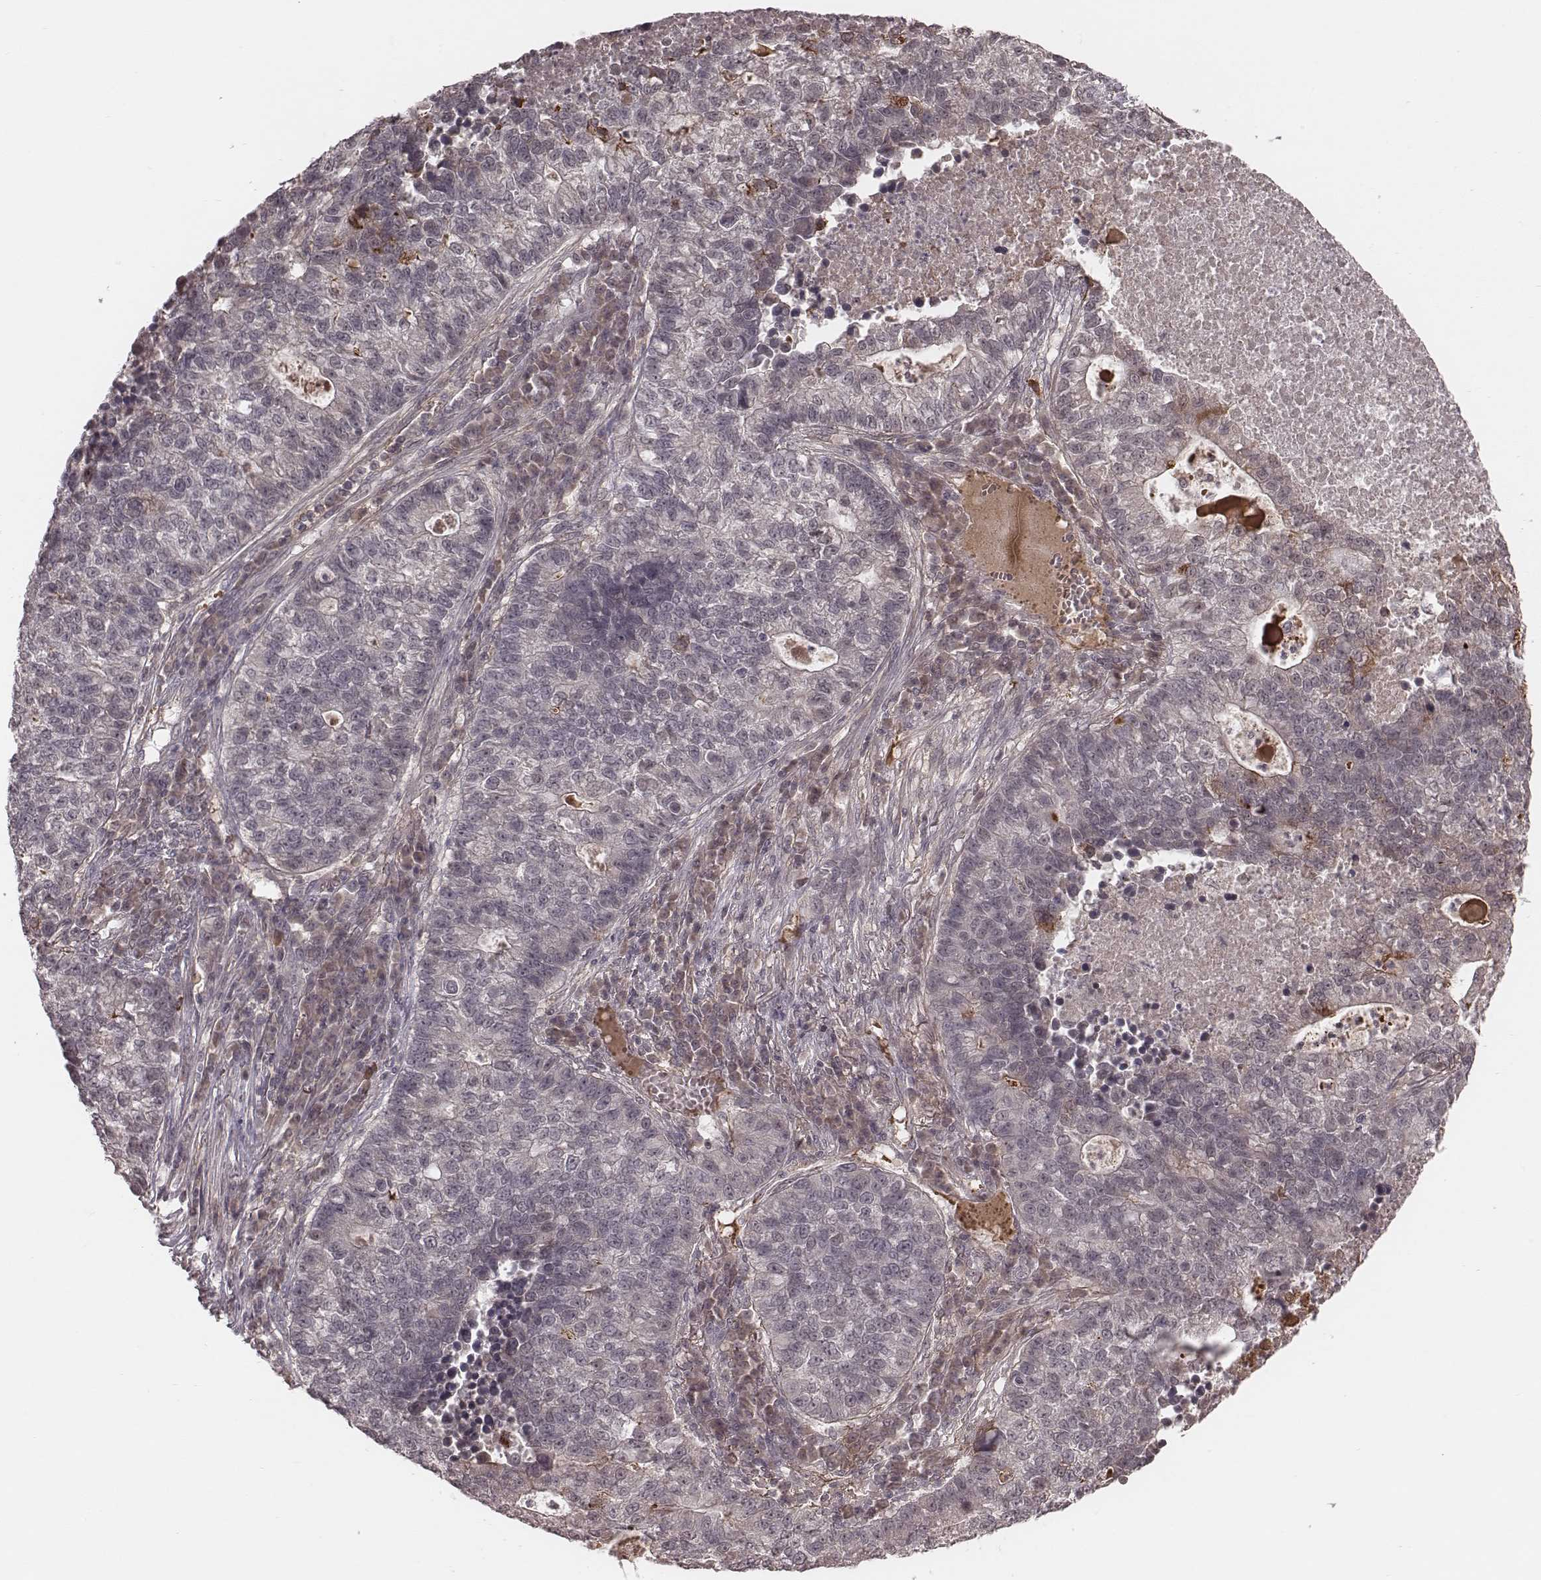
{"staining": {"intensity": "negative", "quantity": "none", "location": "none"}, "tissue": "lung cancer", "cell_type": "Tumor cells", "image_type": "cancer", "snomed": [{"axis": "morphology", "description": "Adenocarcinoma, NOS"}, {"axis": "topography", "description": "Lung"}], "caption": "Adenocarcinoma (lung) stained for a protein using IHC reveals no expression tumor cells.", "gene": "IL5", "patient": {"sex": "male", "age": 57}}